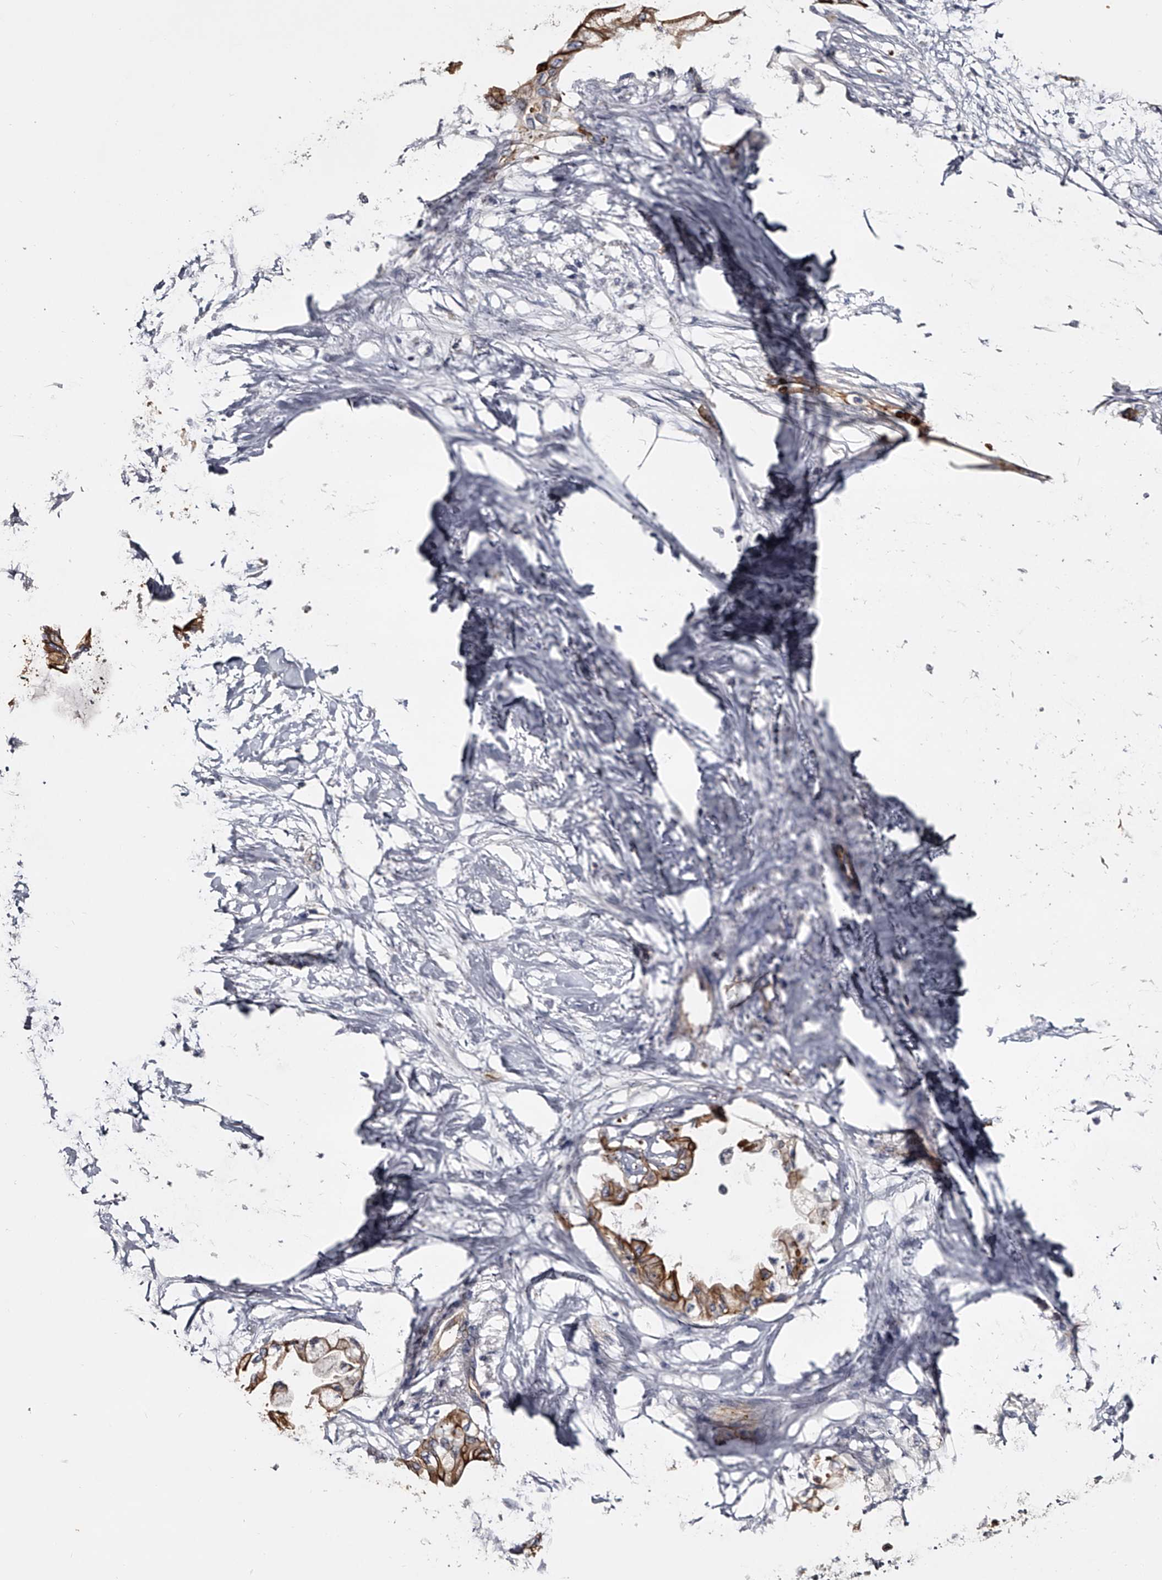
{"staining": {"intensity": "moderate", "quantity": ">75%", "location": "cytoplasmic/membranous"}, "tissue": "pancreatic cancer", "cell_type": "Tumor cells", "image_type": "cancer", "snomed": [{"axis": "morphology", "description": "Normal tissue, NOS"}, {"axis": "morphology", "description": "Adenocarcinoma, NOS"}, {"axis": "topography", "description": "Pancreas"}, {"axis": "topography", "description": "Duodenum"}], "caption": "Pancreatic cancer was stained to show a protein in brown. There is medium levels of moderate cytoplasmic/membranous expression in approximately >75% of tumor cells.", "gene": "MDN1", "patient": {"sex": "female", "age": 60}}